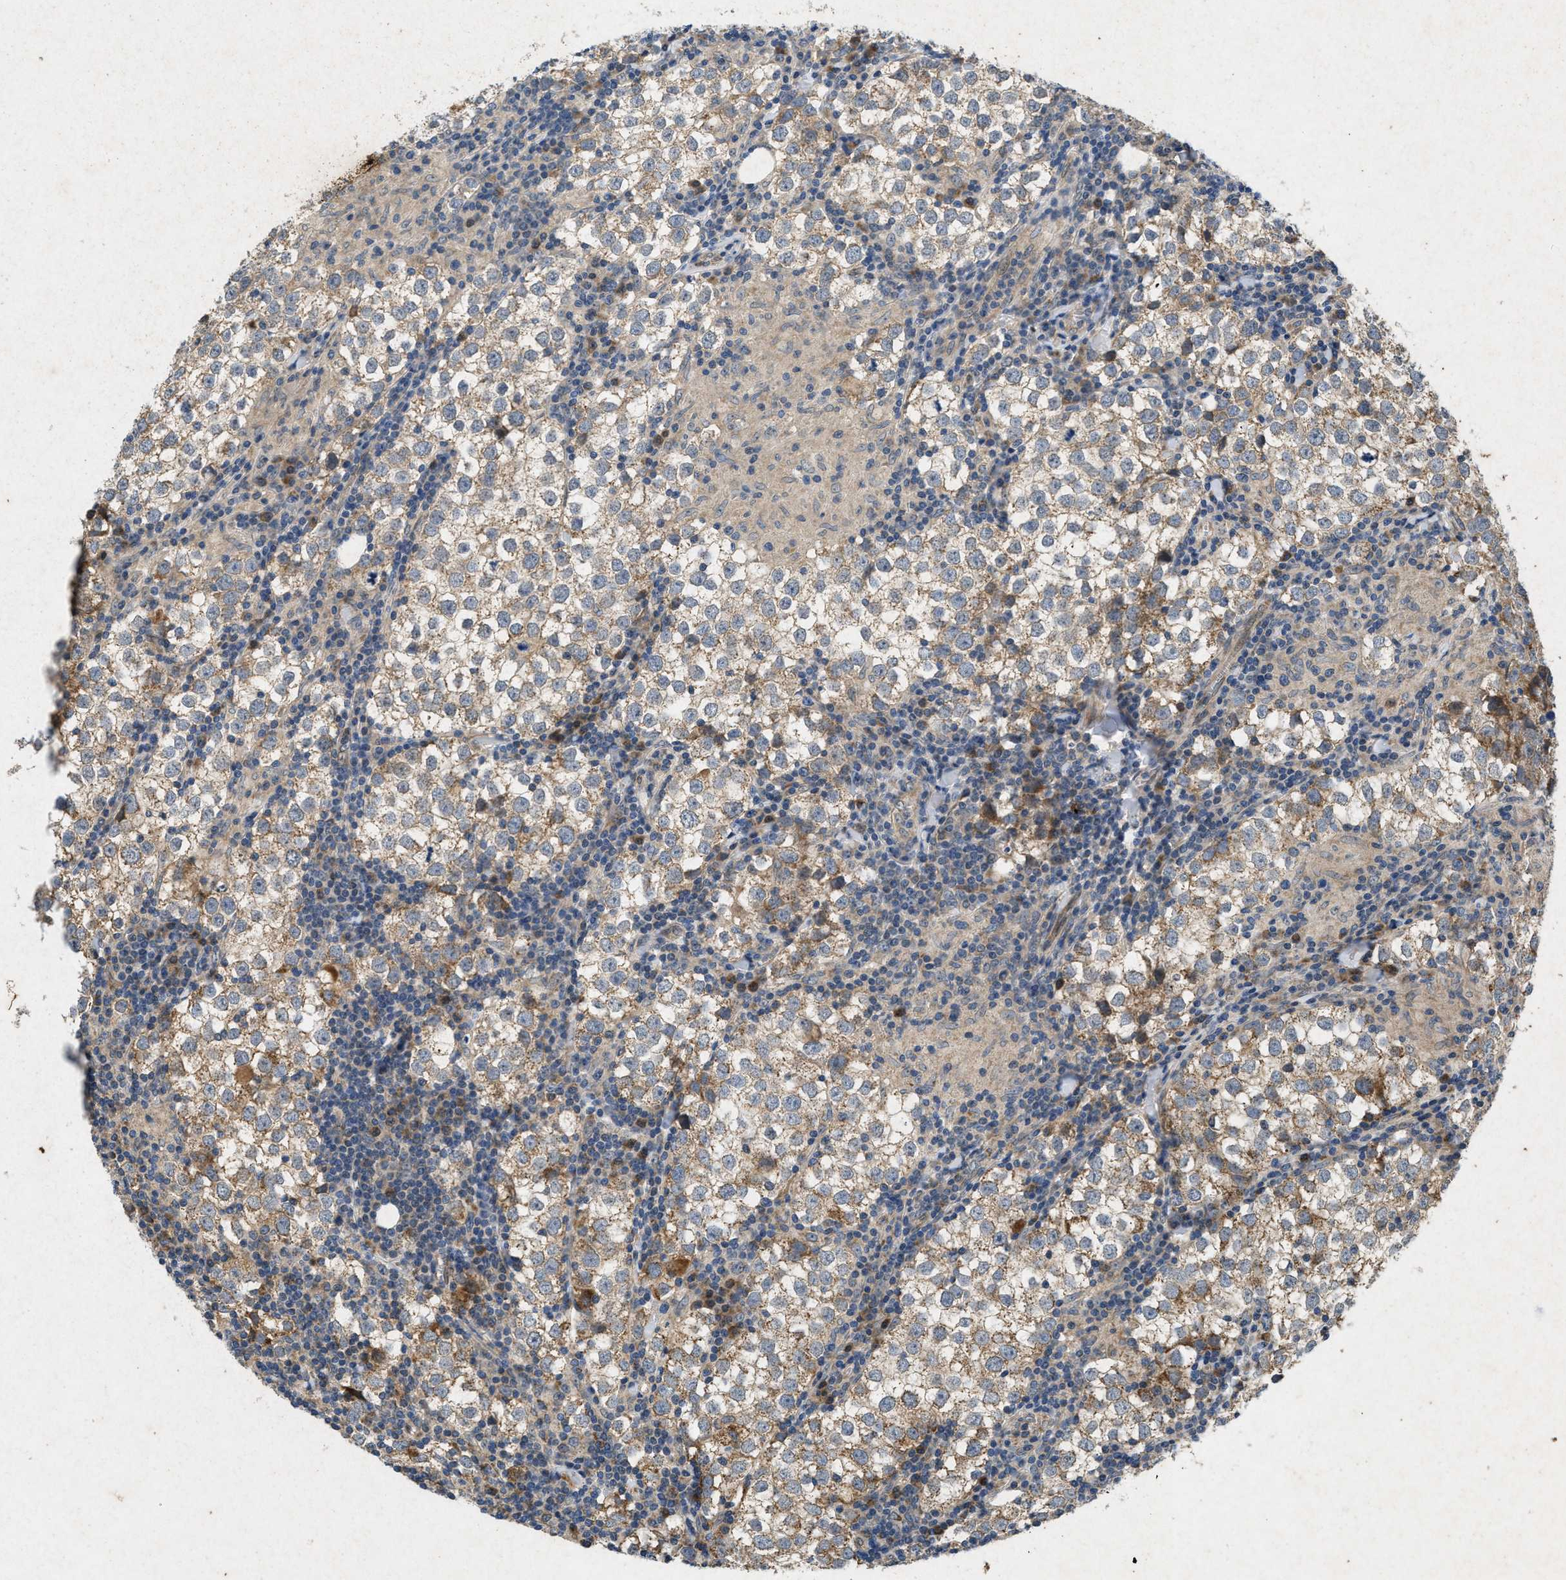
{"staining": {"intensity": "moderate", "quantity": ">75%", "location": "cytoplasmic/membranous"}, "tissue": "testis cancer", "cell_type": "Tumor cells", "image_type": "cancer", "snomed": [{"axis": "morphology", "description": "Seminoma, NOS"}, {"axis": "morphology", "description": "Carcinoma, Embryonal, NOS"}, {"axis": "topography", "description": "Testis"}], "caption": "This is a photomicrograph of immunohistochemistry (IHC) staining of testis cancer, which shows moderate staining in the cytoplasmic/membranous of tumor cells.", "gene": "PRKG2", "patient": {"sex": "male", "age": 36}}